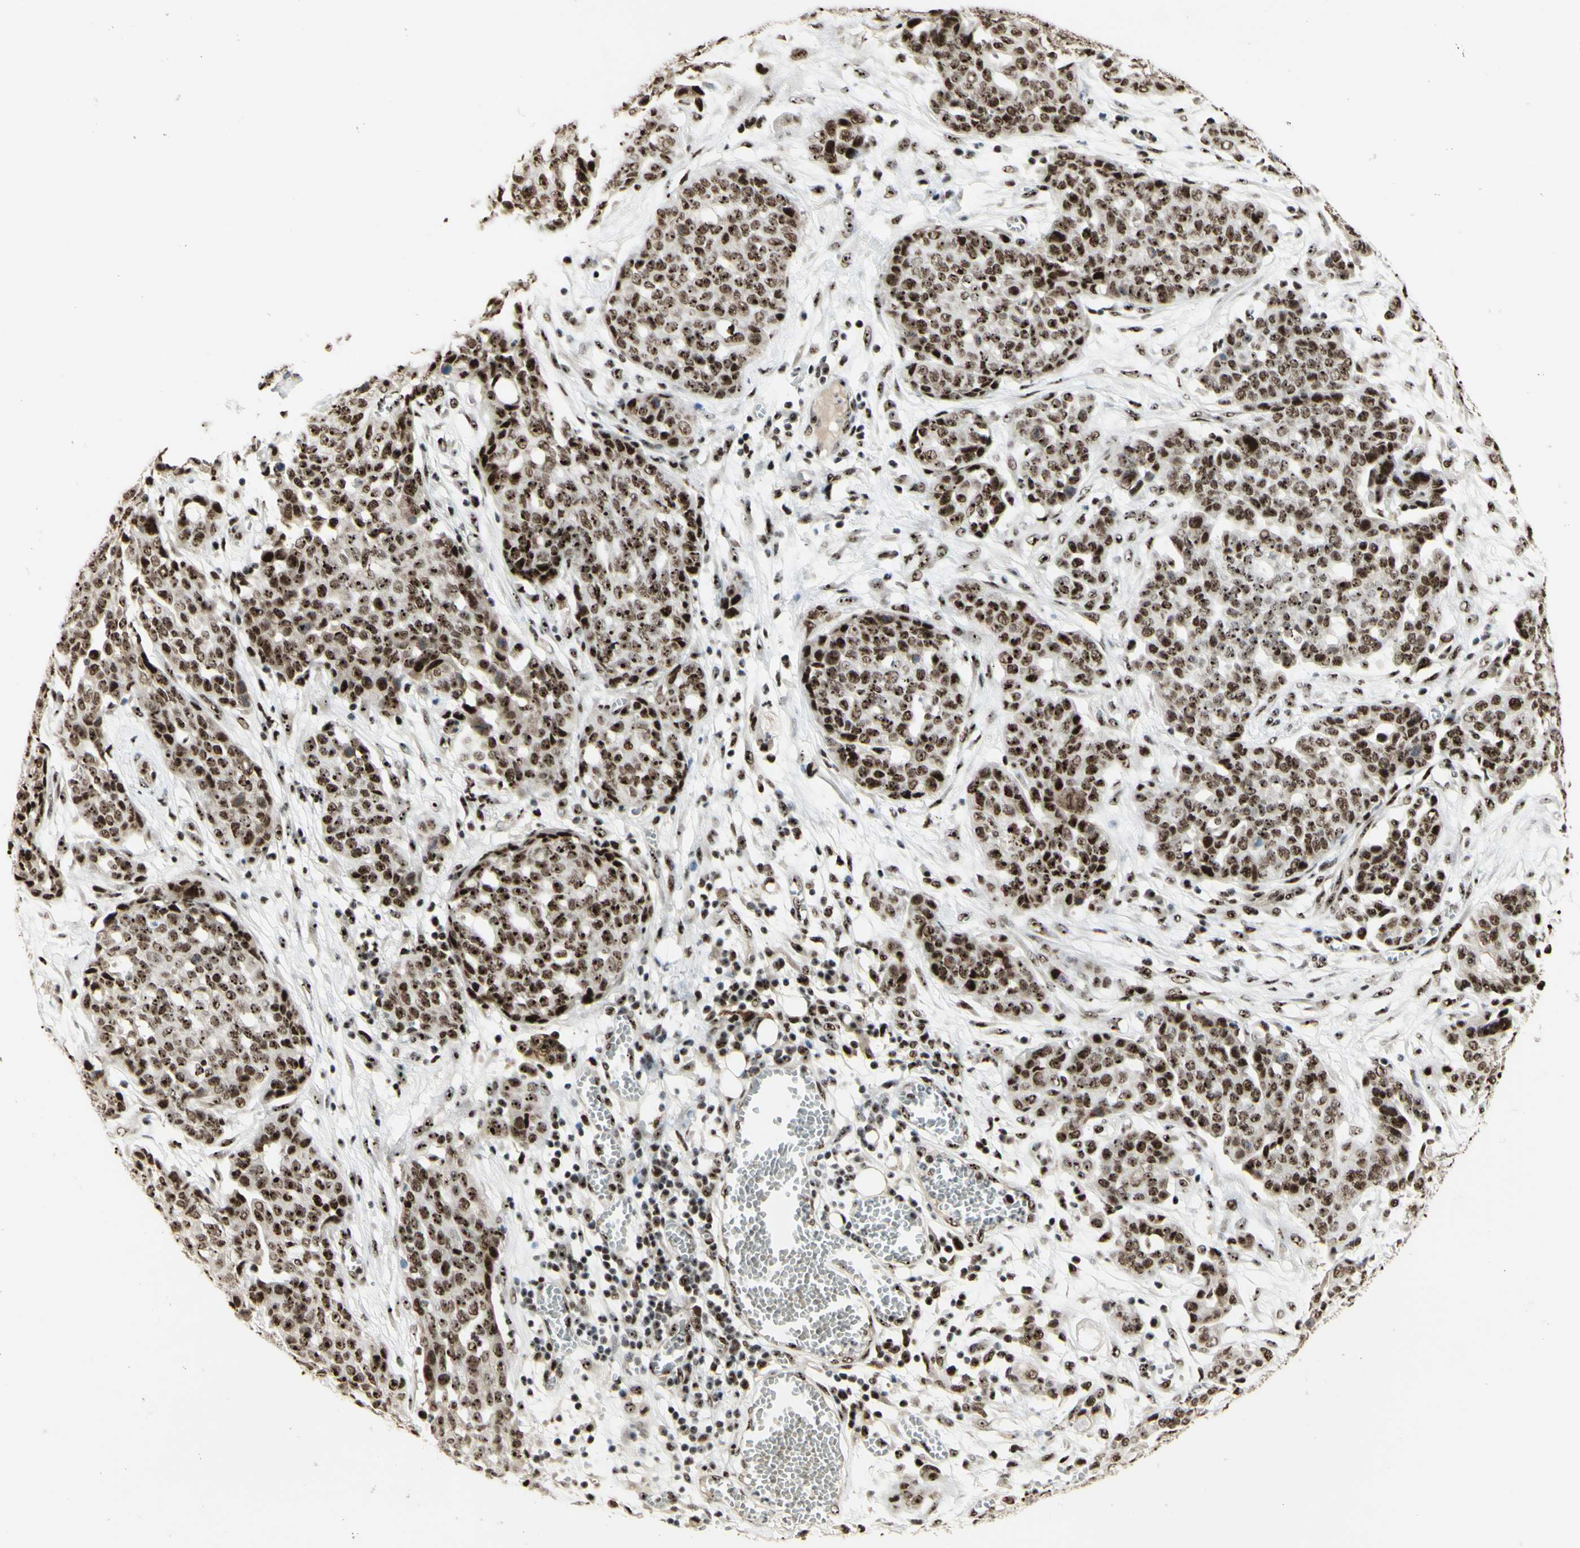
{"staining": {"intensity": "moderate", "quantity": ">75%", "location": "nuclear"}, "tissue": "ovarian cancer", "cell_type": "Tumor cells", "image_type": "cancer", "snomed": [{"axis": "morphology", "description": "Cystadenocarcinoma, serous, NOS"}, {"axis": "topography", "description": "Soft tissue"}, {"axis": "topography", "description": "Ovary"}], "caption": "Immunohistochemistry (IHC) of ovarian cancer (serous cystadenocarcinoma) reveals medium levels of moderate nuclear expression in about >75% of tumor cells. (Stains: DAB (3,3'-diaminobenzidine) in brown, nuclei in blue, Microscopy: brightfield microscopy at high magnification).", "gene": "DHX9", "patient": {"sex": "female", "age": 57}}